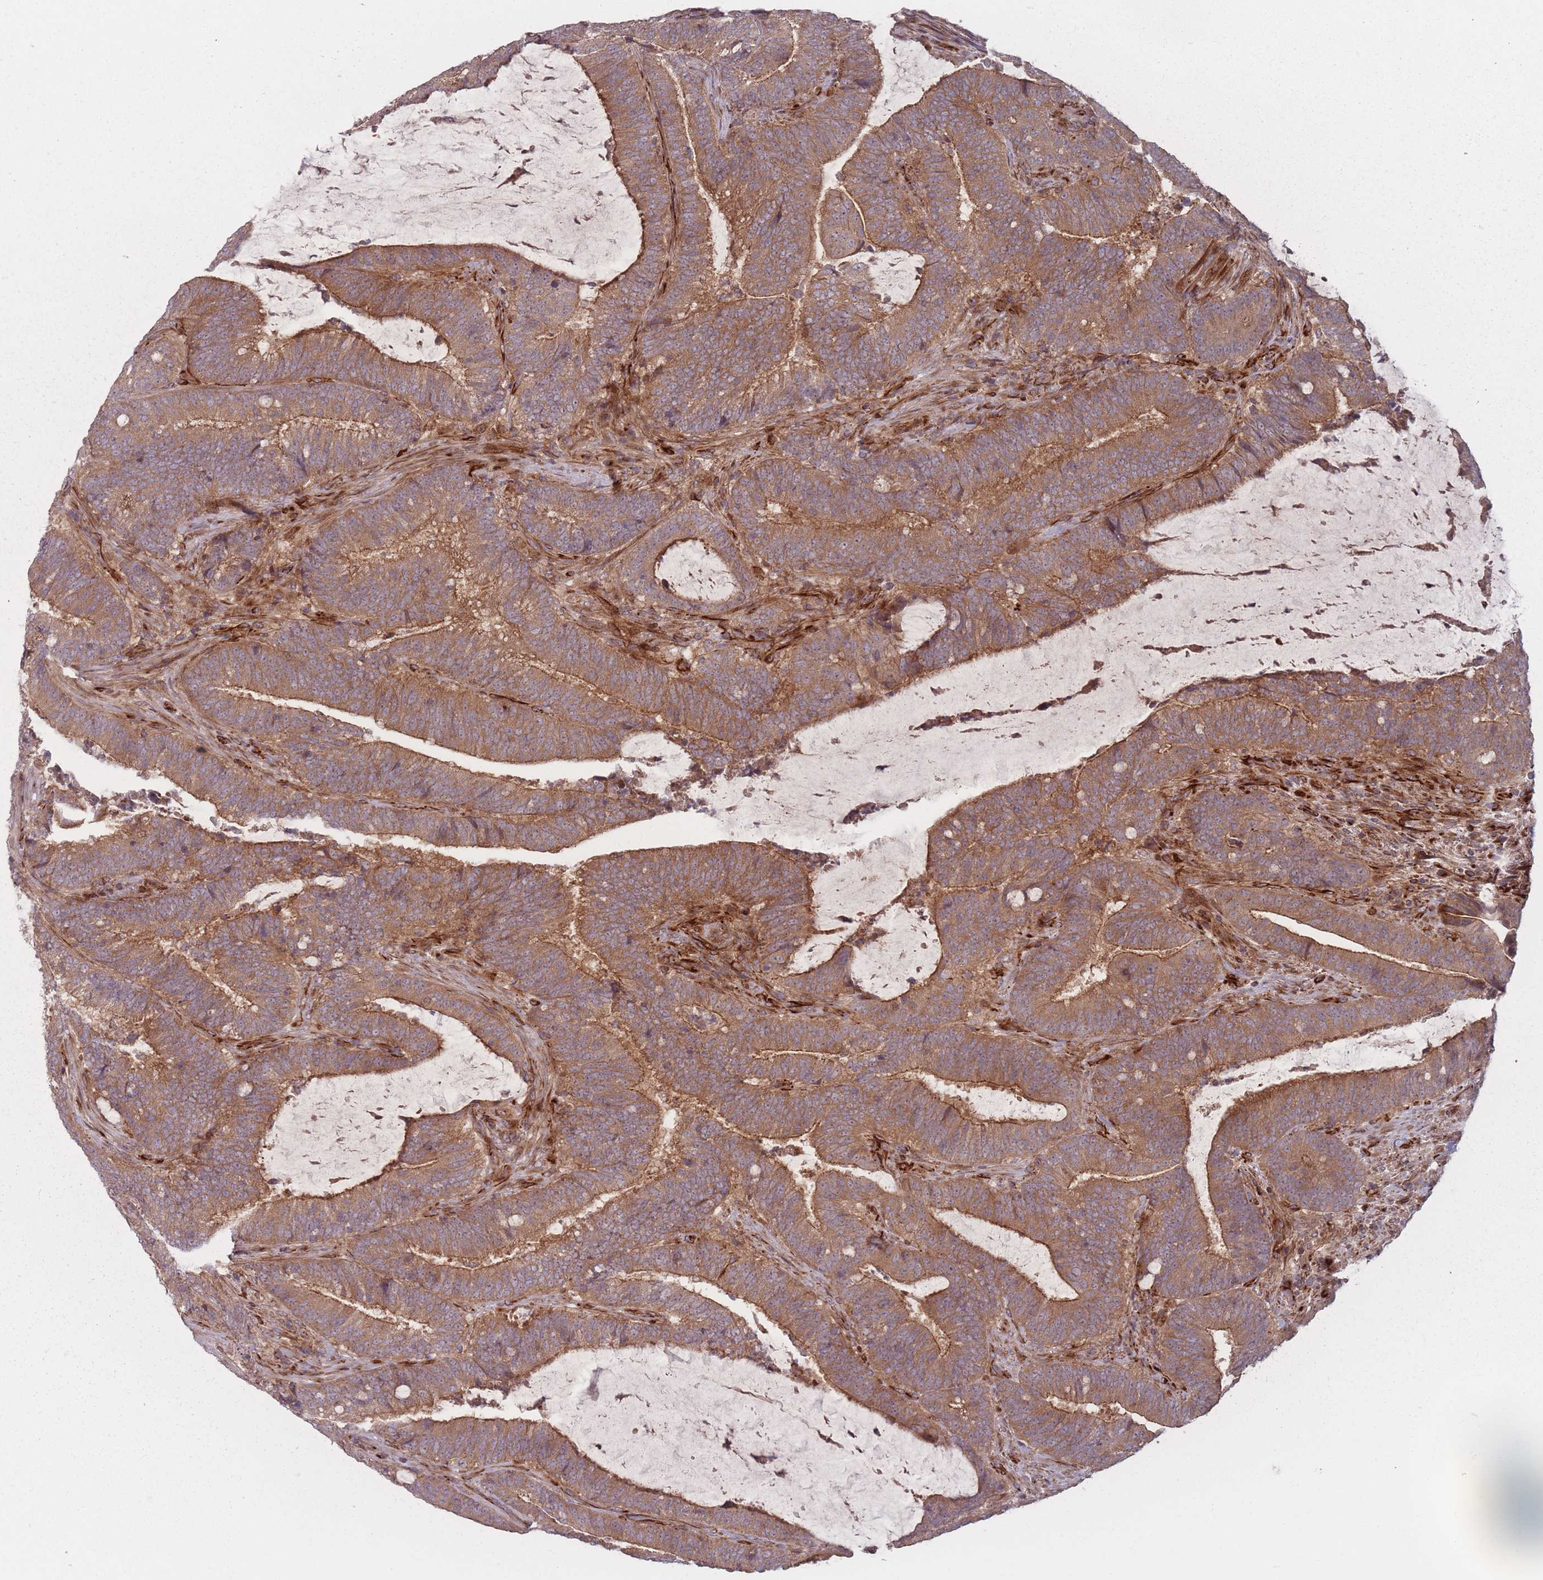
{"staining": {"intensity": "moderate", "quantity": ">75%", "location": "cytoplasmic/membranous"}, "tissue": "colorectal cancer", "cell_type": "Tumor cells", "image_type": "cancer", "snomed": [{"axis": "morphology", "description": "Adenocarcinoma, NOS"}, {"axis": "topography", "description": "Colon"}], "caption": "IHC of colorectal cancer shows medium levels of moderate cytoplasmic/membranous staining in approximately >75% of tumor cells.", "gene": "EEF1AKMT2", "patient": {"sex": "female", "age": 43}}